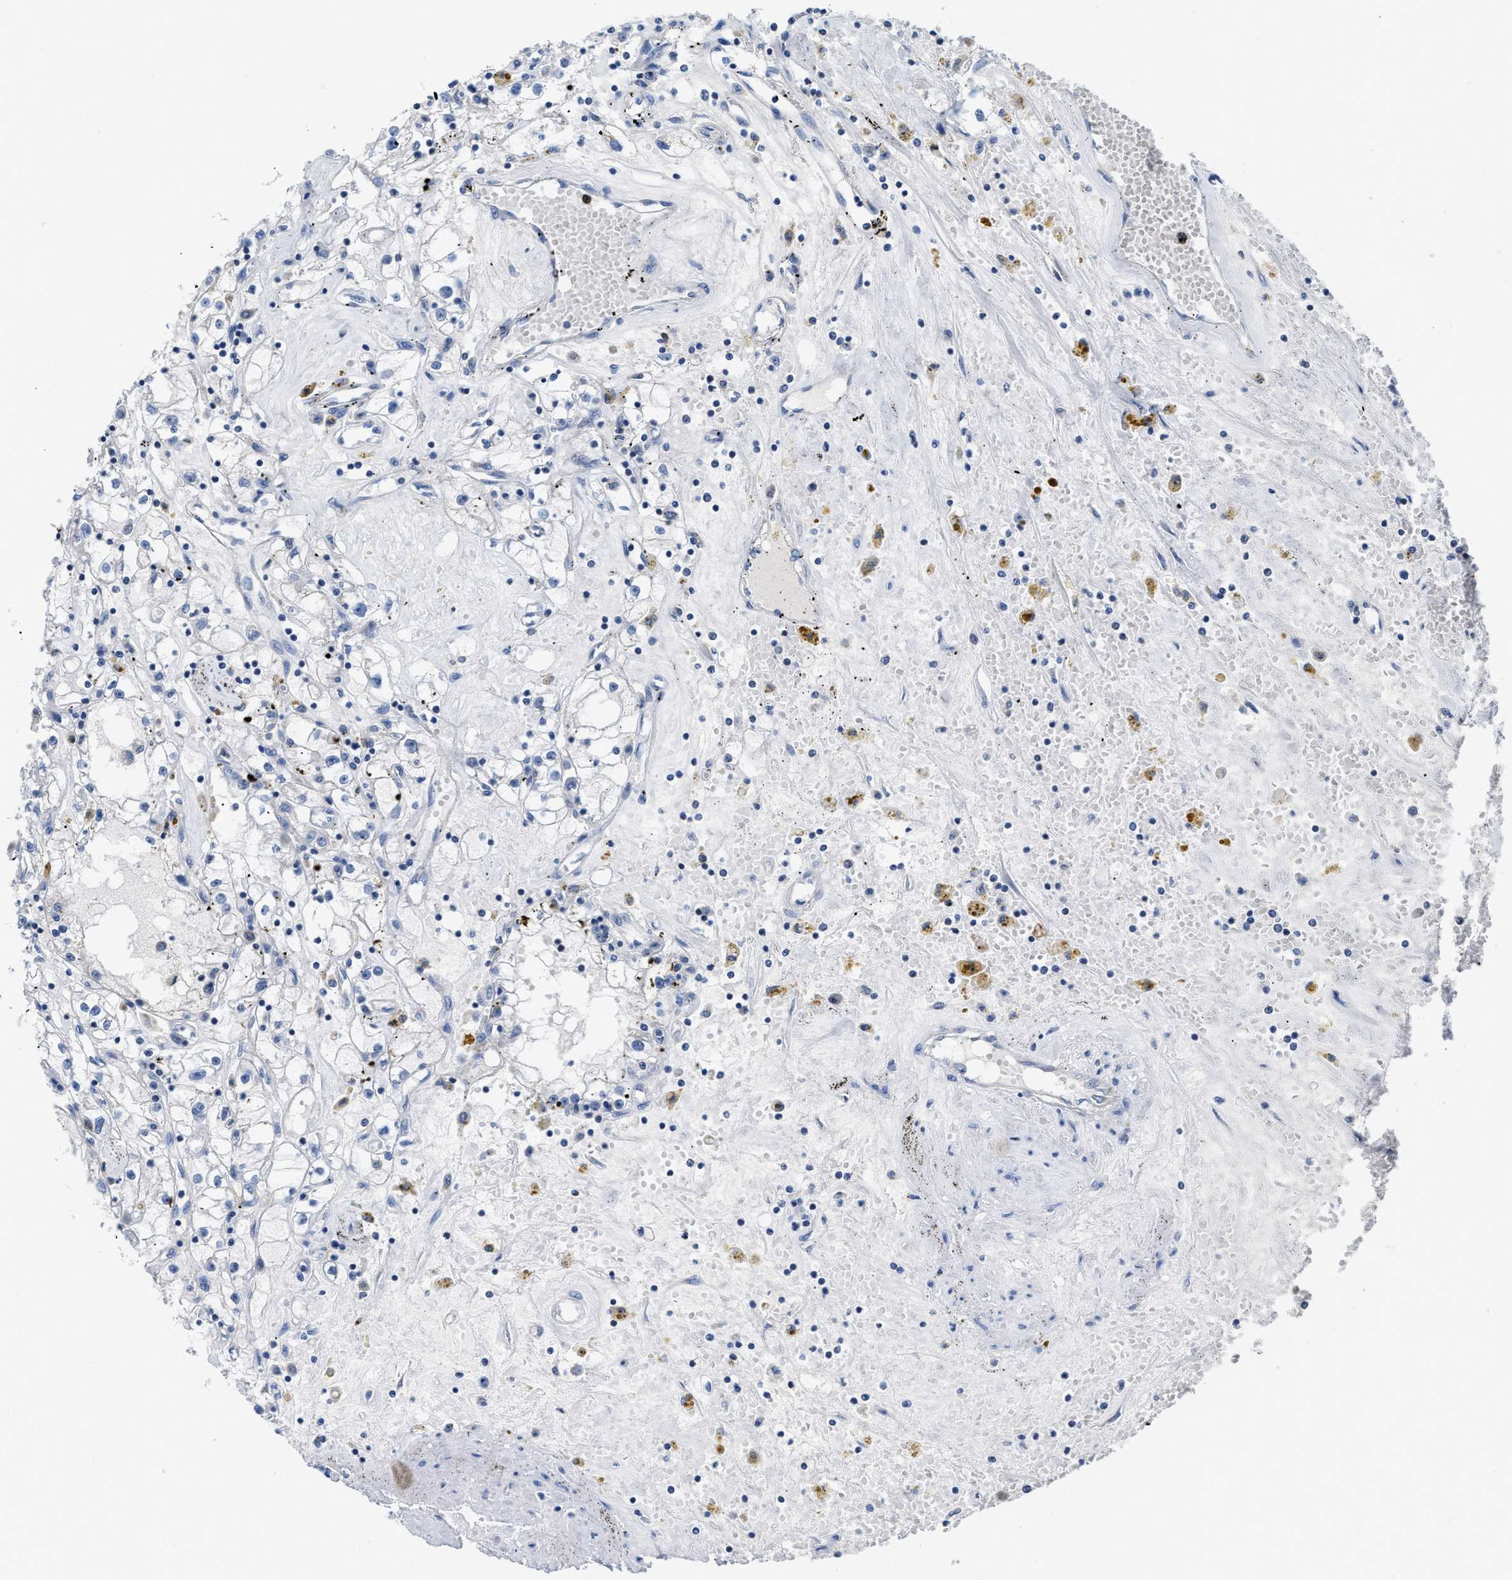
{"staining": {"intensity": "negative", "quantity": "none", "location": "none"}, "tissue": "renal cancer", "cell_type": "Tumor cells", "image_type": "cancer", "snomed": [{"axis": "morphology", "description": "Adenocarcinoma, NOS"}, {"axis": "topography", "description": "Kidney"}], "caption": "Renal adenocarcinoma was stained to show a protein in brown. There is no significant positivity in tumor cells.", "gene": "ETFA", "patient": {"sex": "male", "age": 56}}